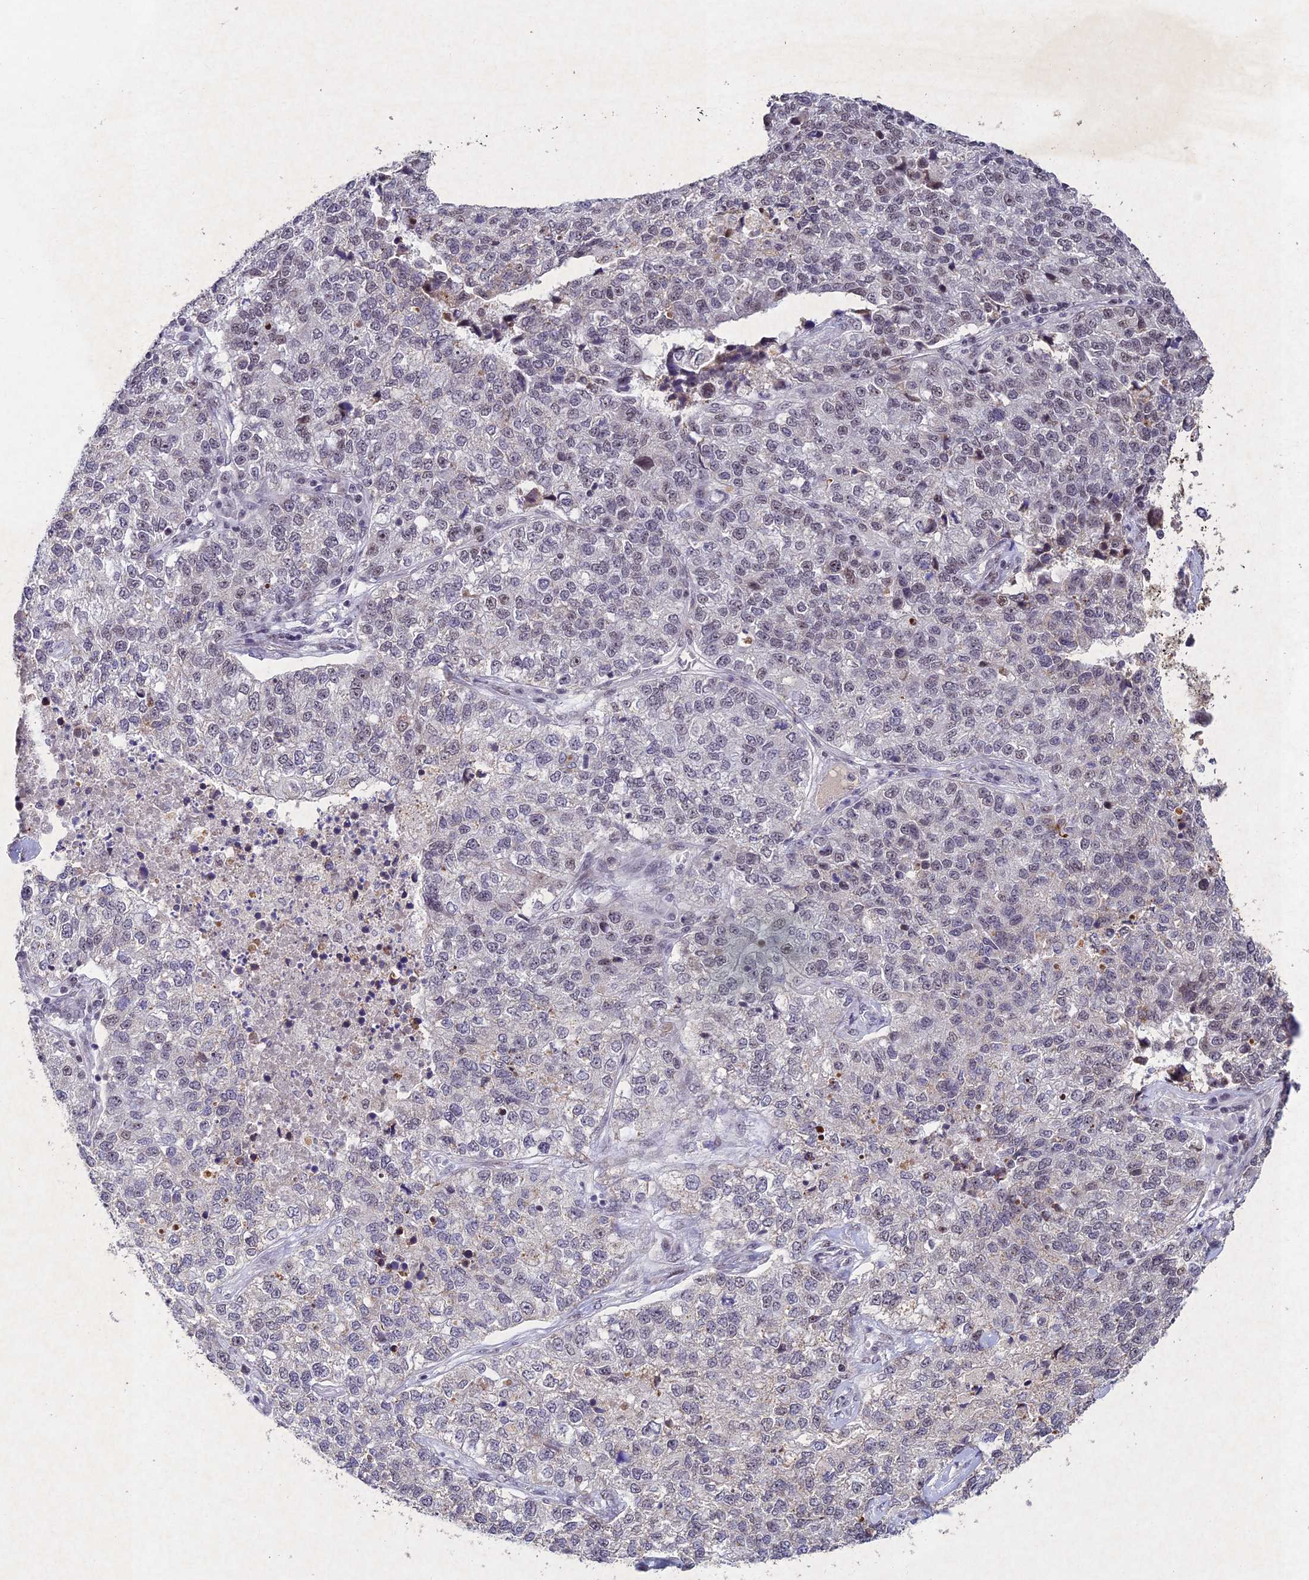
{"staining": {"intensity": "negative", "quantity": "none", "location": "none"}, "tissue": "lung cancer", "cell_type": "Tumor cells", "image_type": "cancer", "snomed": [{"axis": "morphology", "description": "Adenocarcinoma, NOS"}, {"axis": "topography", "description": "Lung"}], "caption": "Image shows no protein positivity in tumor cells of lung cancer (adenocarcinoma) tissue.", "gene": "RAVER1", "patient": {"sex": "male", "age": 49}}